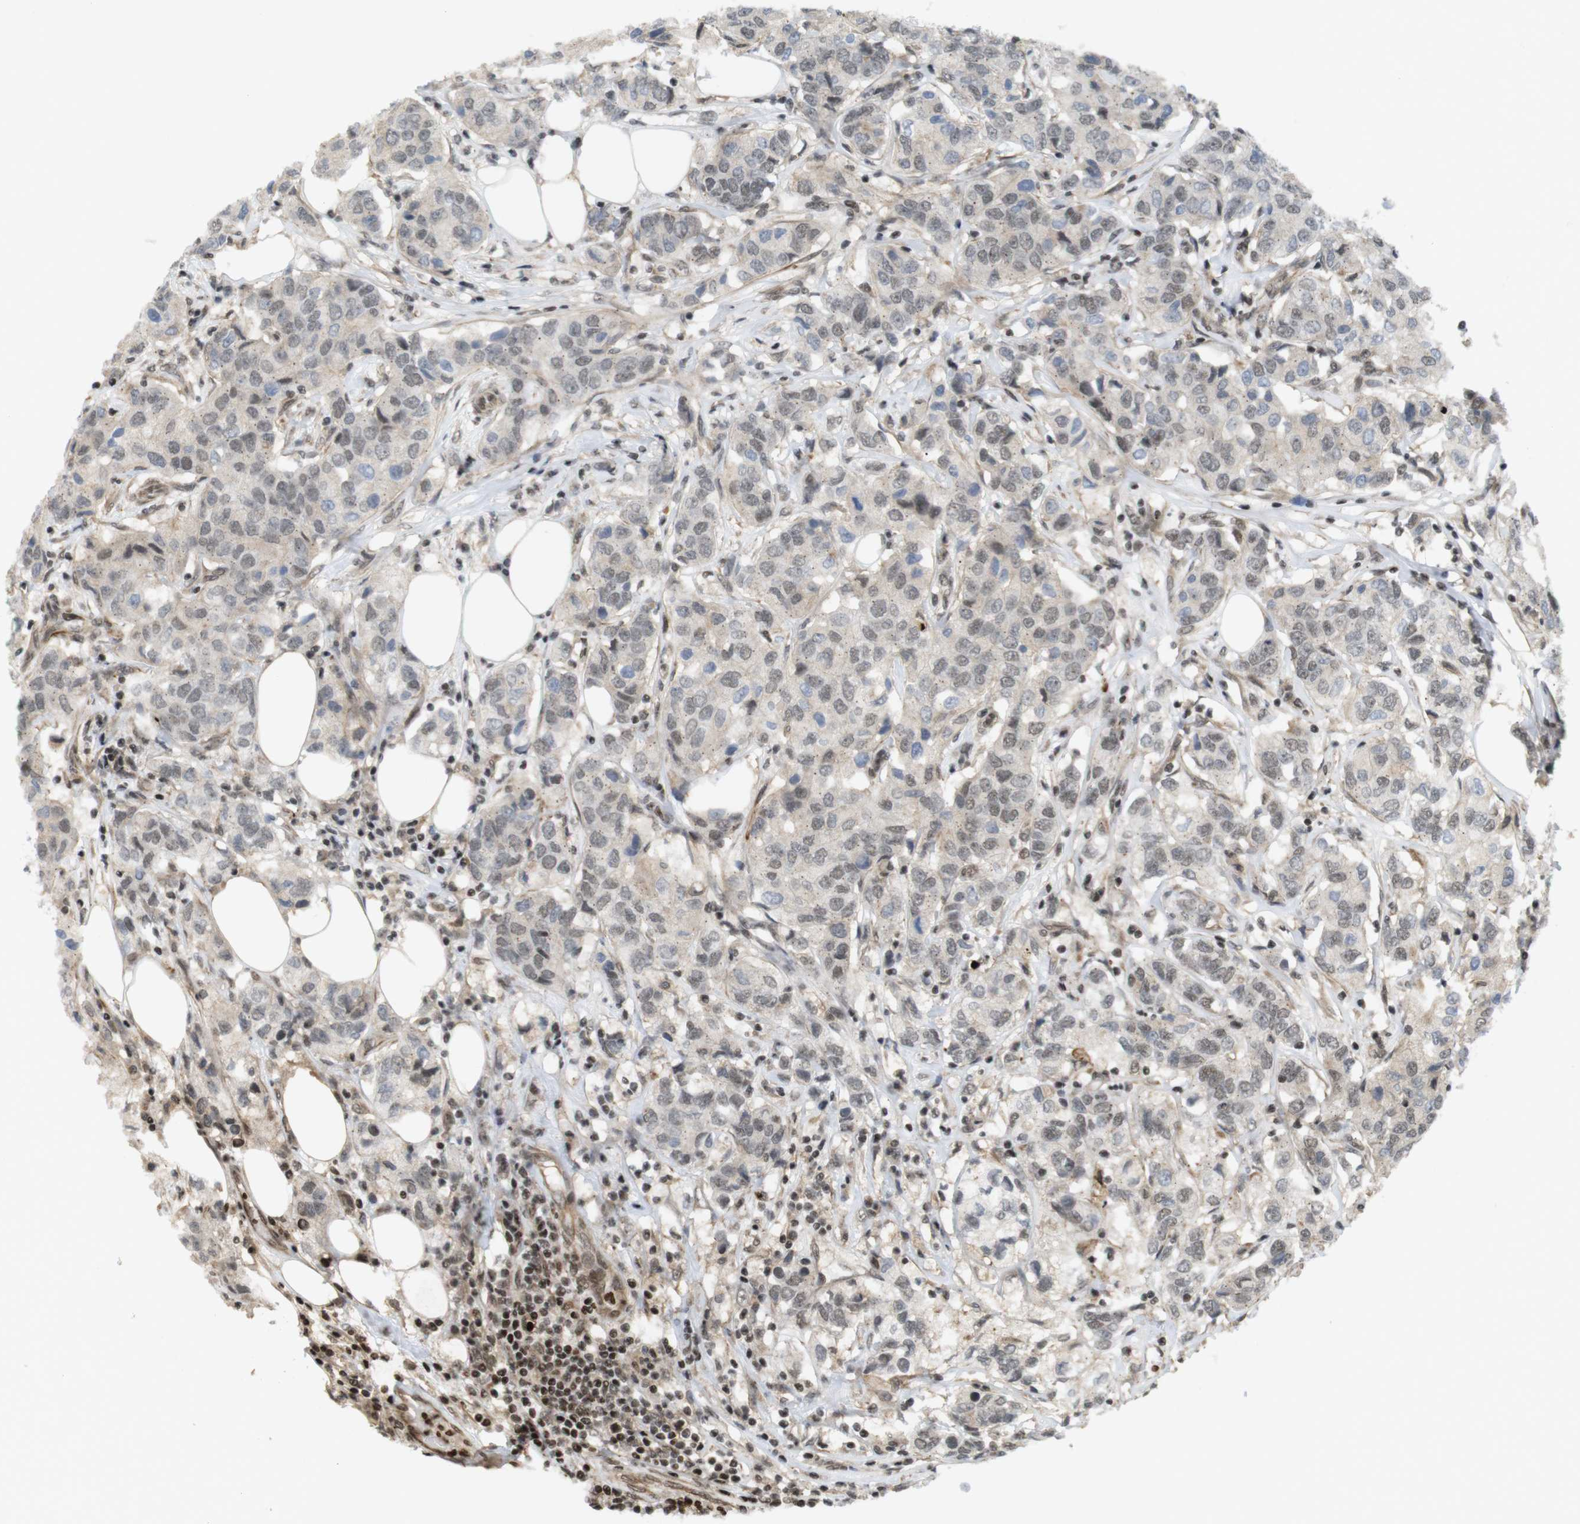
{"staining": {"intensity": "weak", "quantity": ">75%", "location": "nuclear"}, "tissue": "breast cancer", "cell_type": "Tumor cells", "image_type": "cancer", "snomed": [{"axis": "morphology", "description": "Duct carcinoma"}, {"axis": "topography", "description": "Breast"}], "caption": "About >75% of tumor cells in human breast intraductal carcinoma reveal weak nuclear protein positivity as visualized by brown immunohistochemical staining.", "gene": "SP2", "patient": {"sex": "female", "age": 80}}